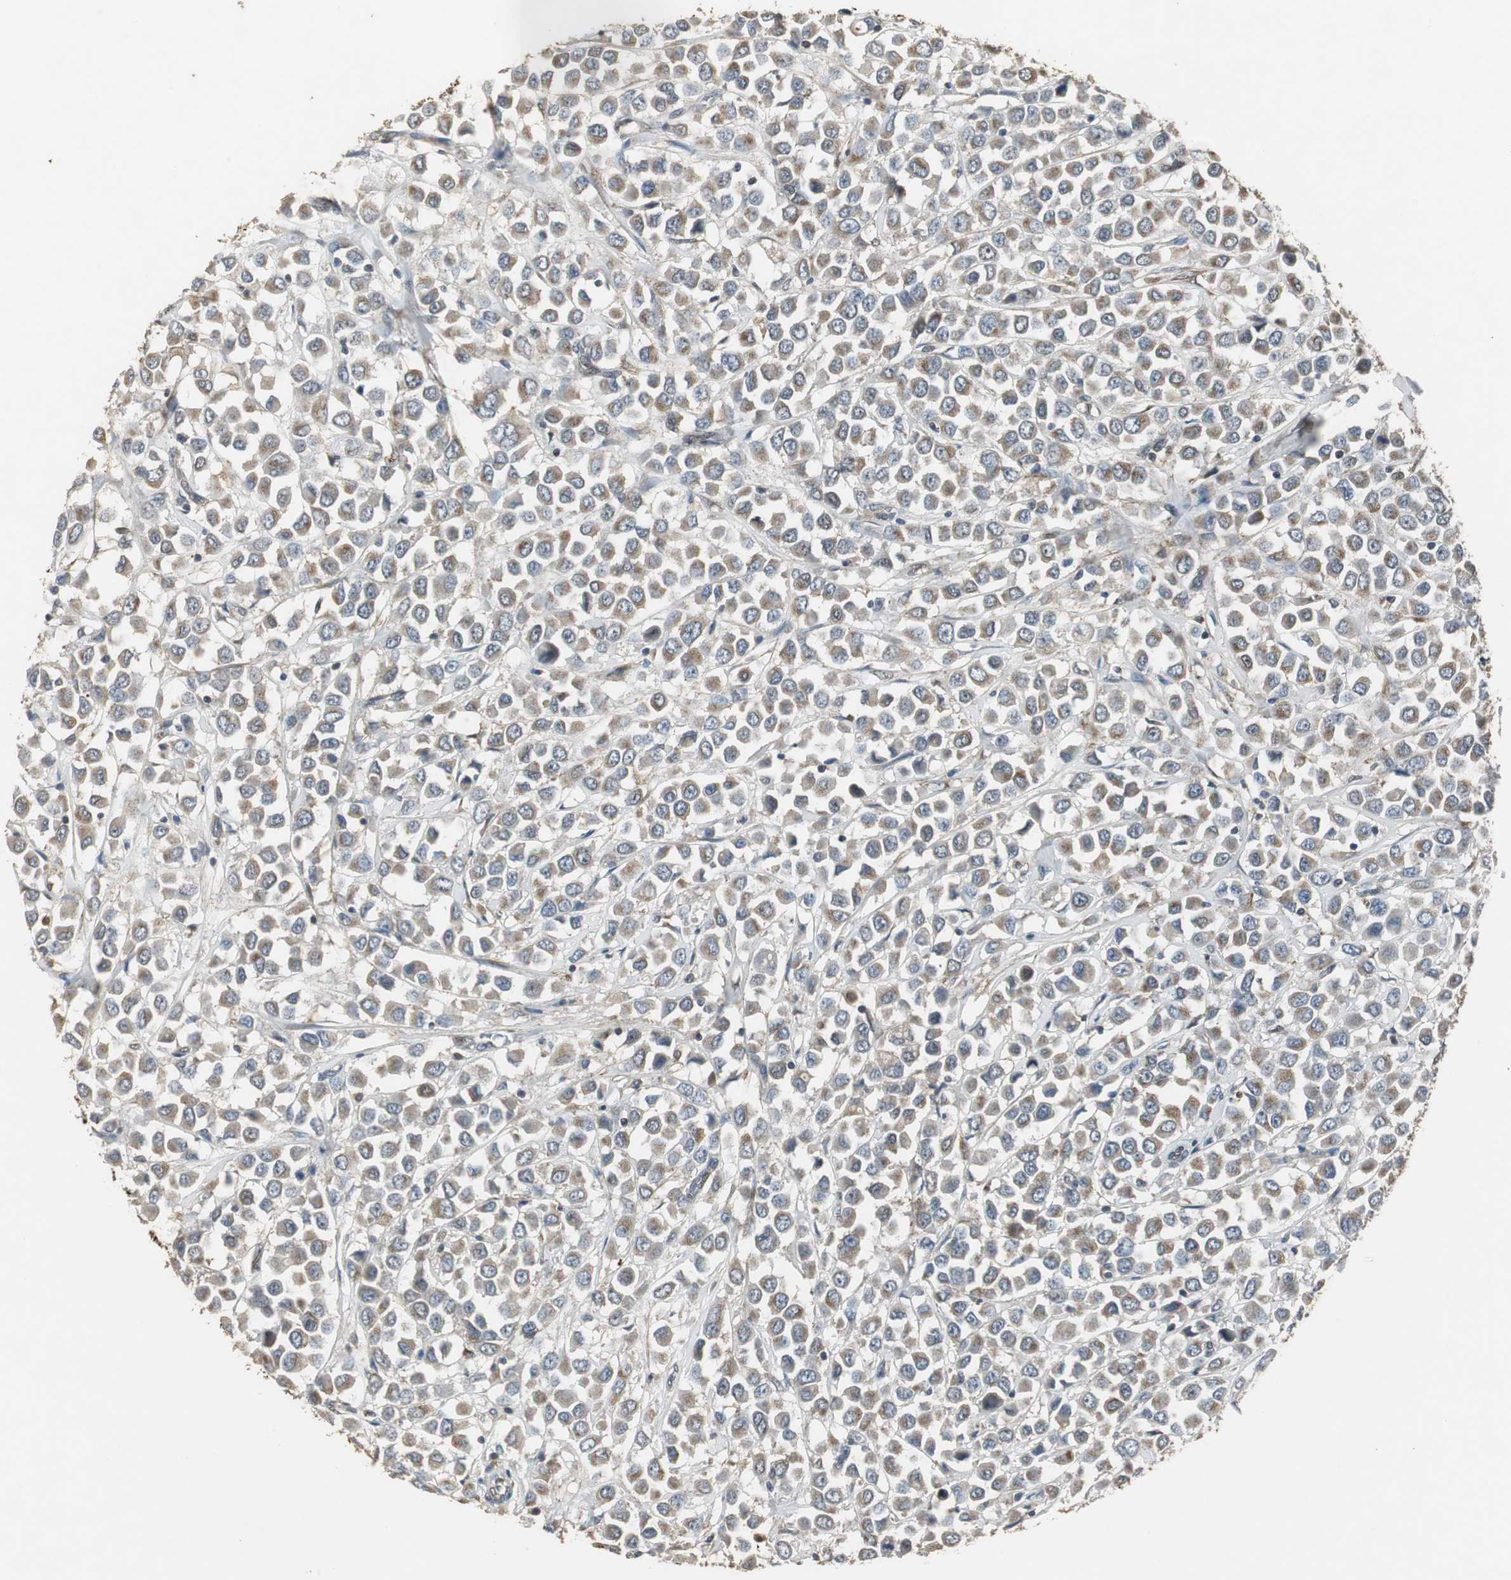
{"staining": {"intensity": "moderate", "quantity": ">75%", "location": "cytoplasmic/membranous"}, "tissue": "breast cancer", "cell_type": "Tumor cells", "image_type": "cancer", "snomed": [{"axis": "morphology", "description": "Duct carcinoma"}, {"axis": "topography", "description": "Breast"}], "caption": "Tumor cells show medium levels of moderate cytoplasmic/membranous positivity in about >75% of cells in human breast cancer (infiltrating ductal carcinoma). (brown staining indicates protein expression, while blue staining denotes nuclei).", "gene": "JTB", "patient": {"sex": "female", "age": 61}}